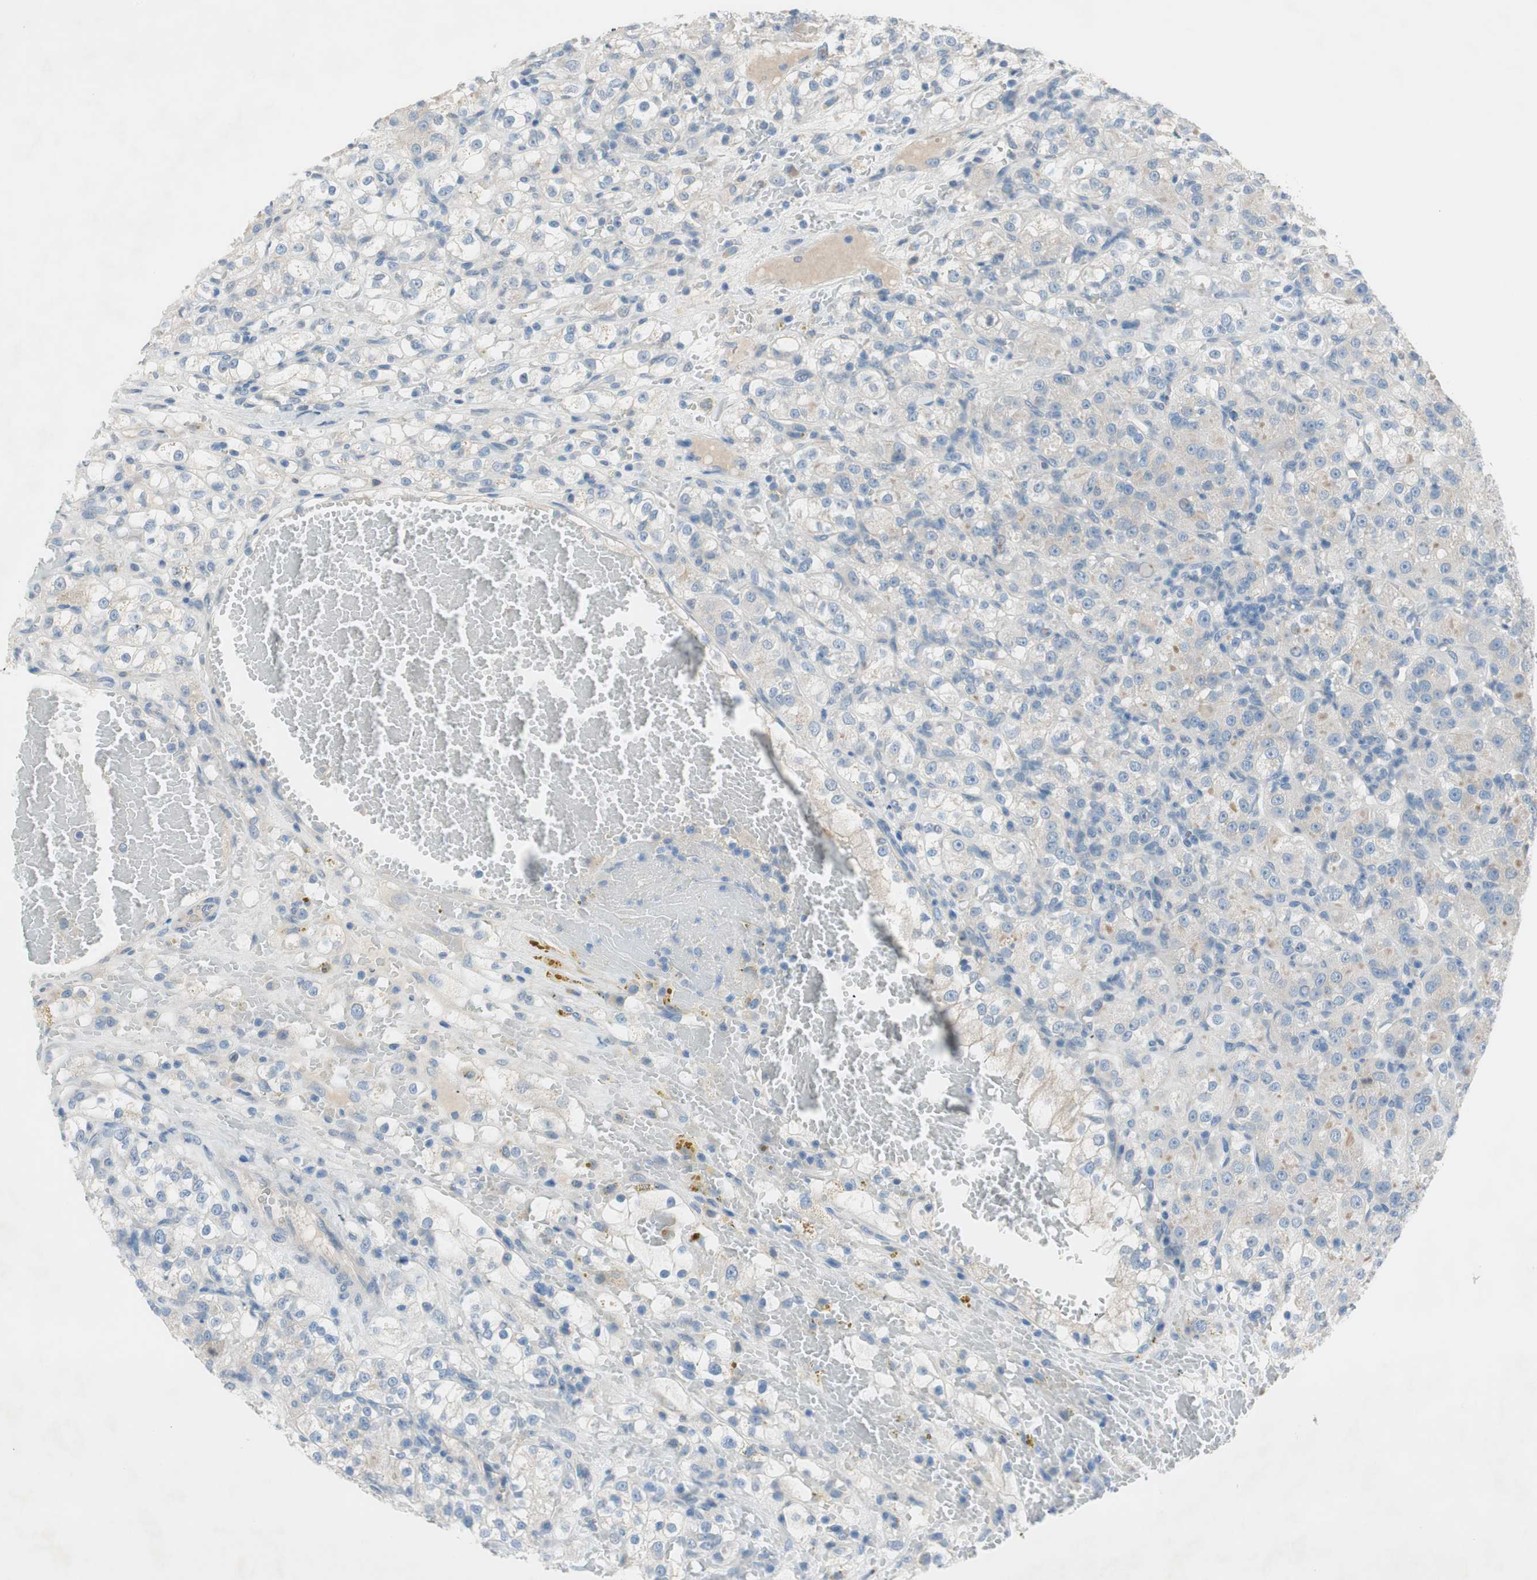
{"staining": {"intensity": "weak", "quantity": "<25%", "location": "cytoplasmic/membranous"}, "tissue": "renal cancer", "cell_type": "Tumor cells", "image_type": "cancer", "snomed": [{"axis": "morphology", "description": "Normal tissue, NOS"}, {"axis": "morphology", "description": "Adenocarcinoma, NOS"}, {"axis": "topography", "description": "Kidney"}], "caption": "Tumor cells are negative for protein expression in human renal adenocarcinoma.", "gene": "PRRG4", "patient": {"sex": "male", "age": 61}}